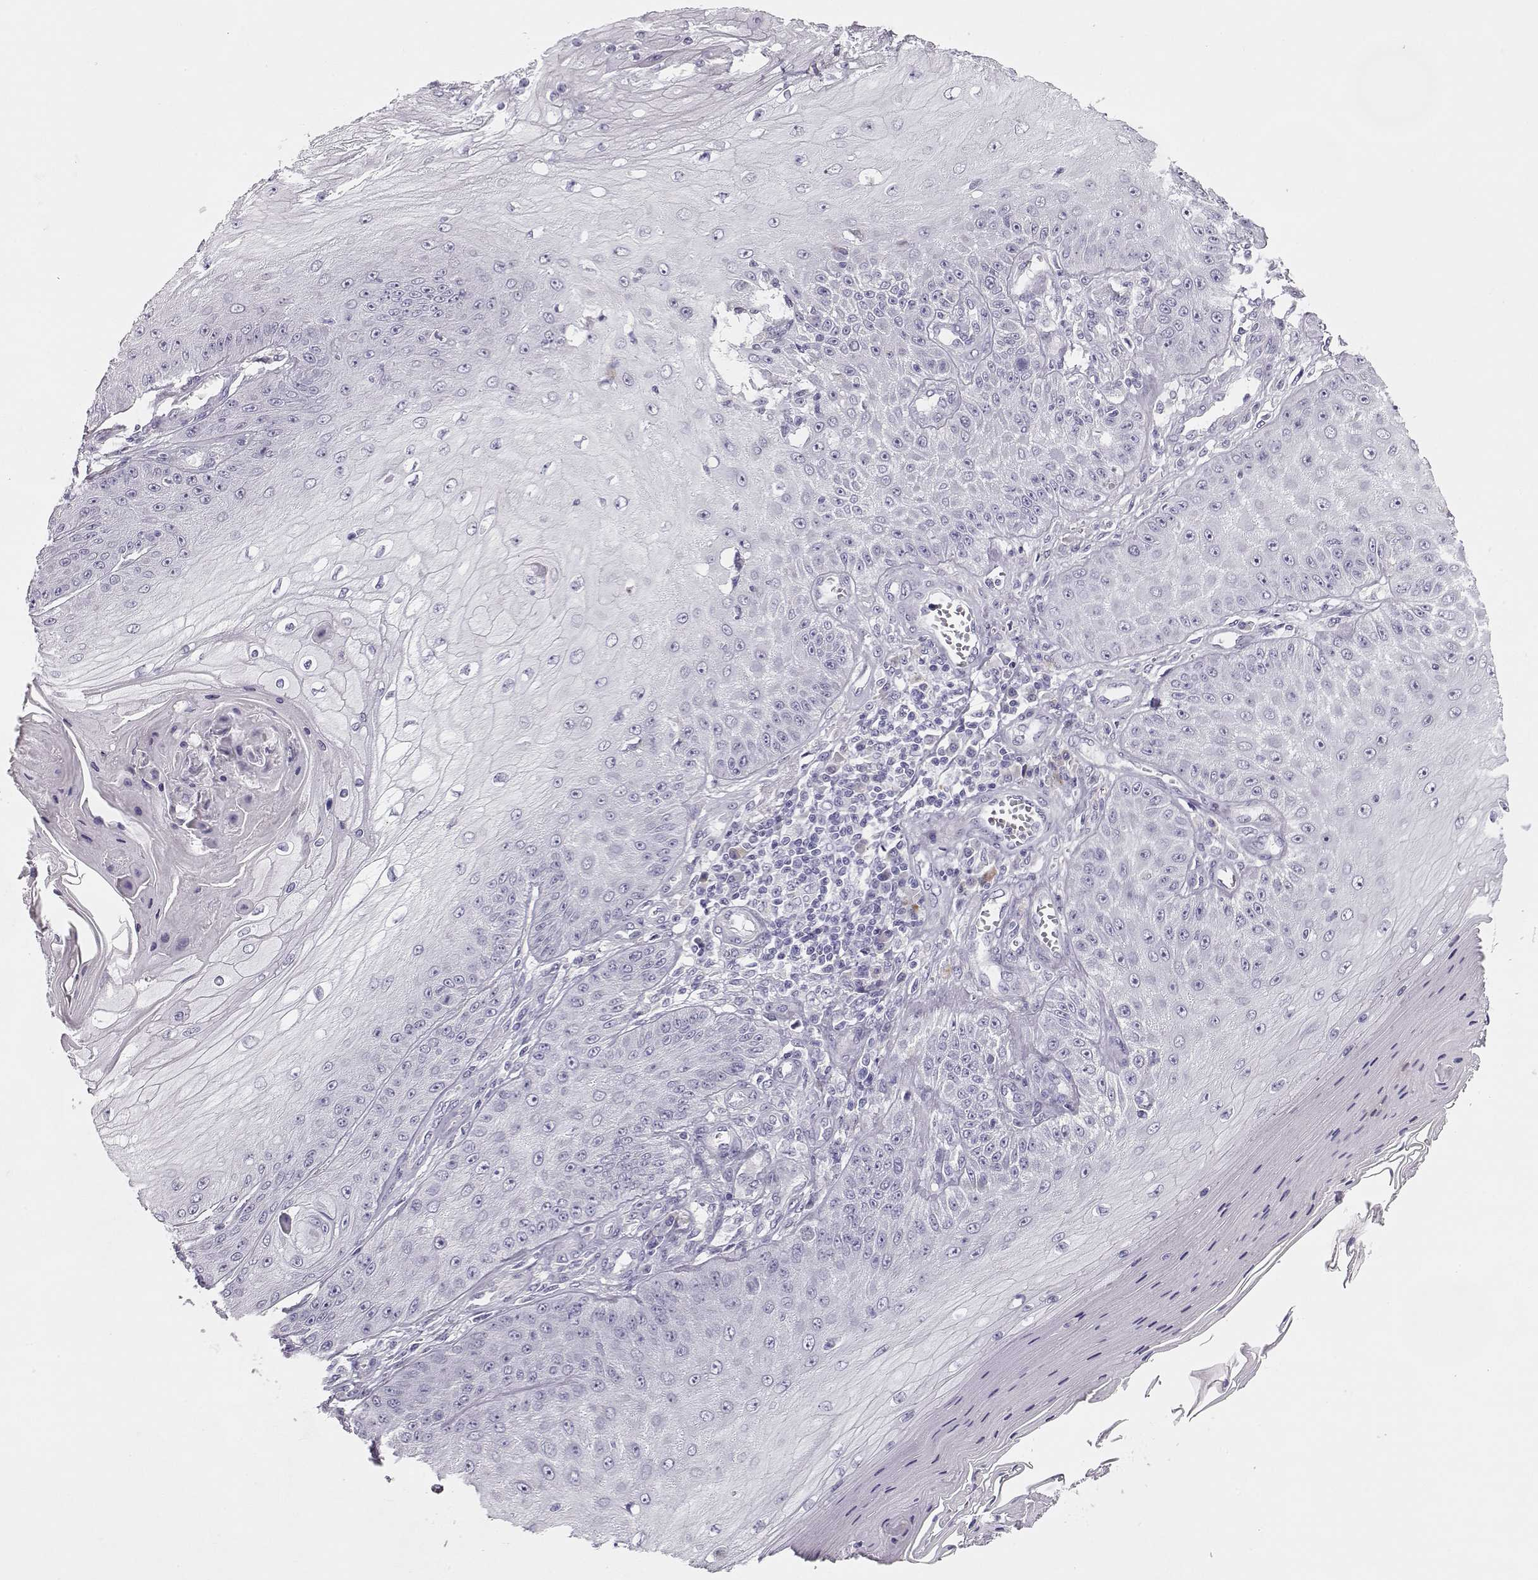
{"staining": {"intensity": "negative", "quantity": "none", "location": "none"}, "tissue": "skin cancer", "cell_type": "Tumor cells", "image_type": "cancer", "snomed": [{"axis": "morphology", "description": "Squamous cell carcinoma, NOS"}, {"axis": "topography", "description": "Skin"}], "caption": "Histopathology image shows no significant protein positivity in tumor cells of skin squamous cell carcinoma.", "gene": "GLIPR1L2", "patient": {"sex": "male", "age": 70}}